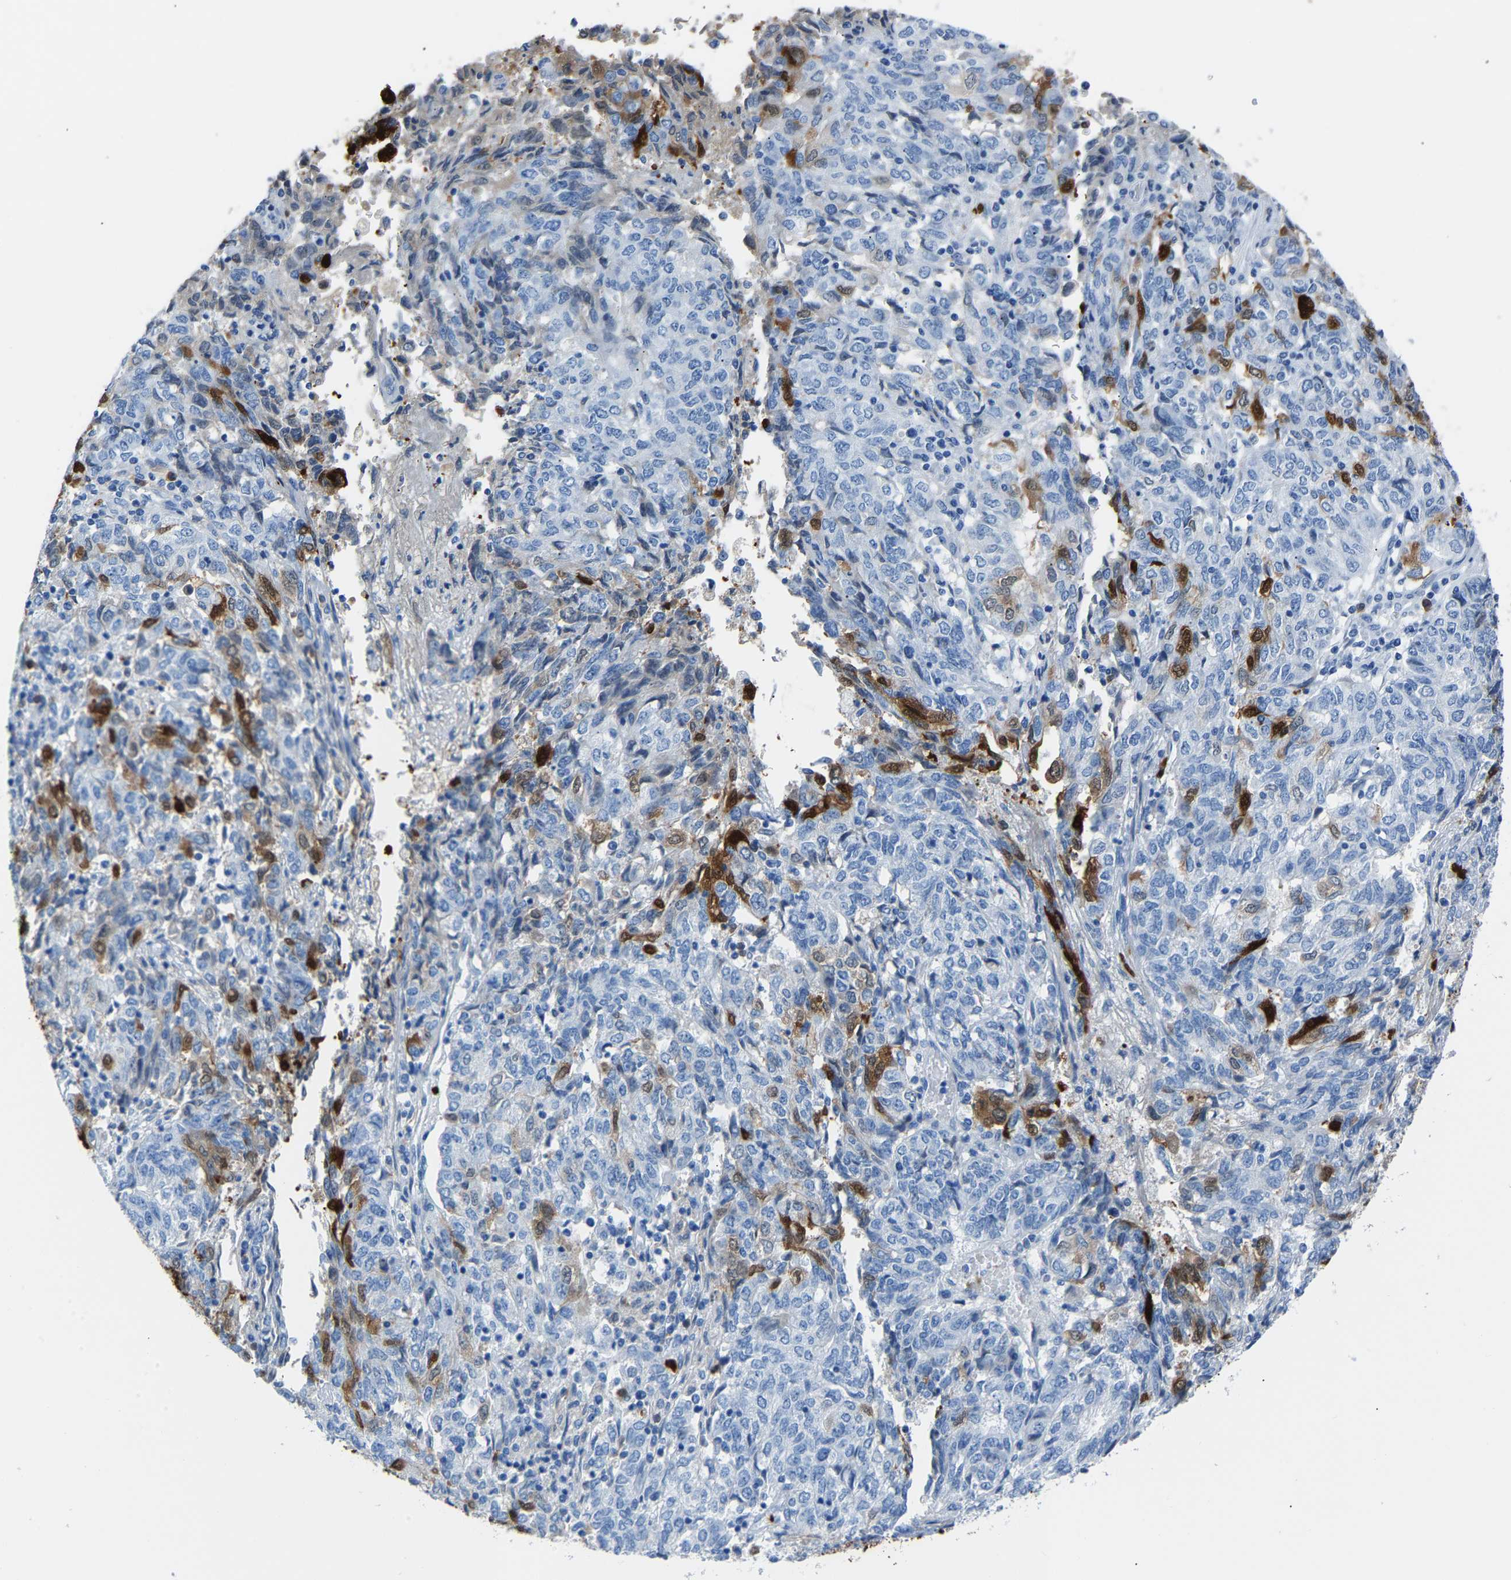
{"staining": {"intensity": "strong", "quantity": "<25%", "location": "cytoplasmic/membranous,nuclear"}, "tissue": "endometrial cancer", "cell_type": "Tumor cells", "image_type": "cancer", "snomed": [{"axis": "morphology", "description": "Adenocarcinoma, NOS"}, {"axis": "topography", "description": "Endometrium"}], "caption": "An immunohistochemistry (IHC) micrograph of tumor tissue is shown. Protein staining in brown shows strong cytoplasmic/membranous and nuclear positivity in adenocarcinoma (endometrial) within tumor cells. The protein is shown in brown color, while the nuclei are stained blue.", "gene": "S100P", "patient": {"sex": "female", "age": 80}}